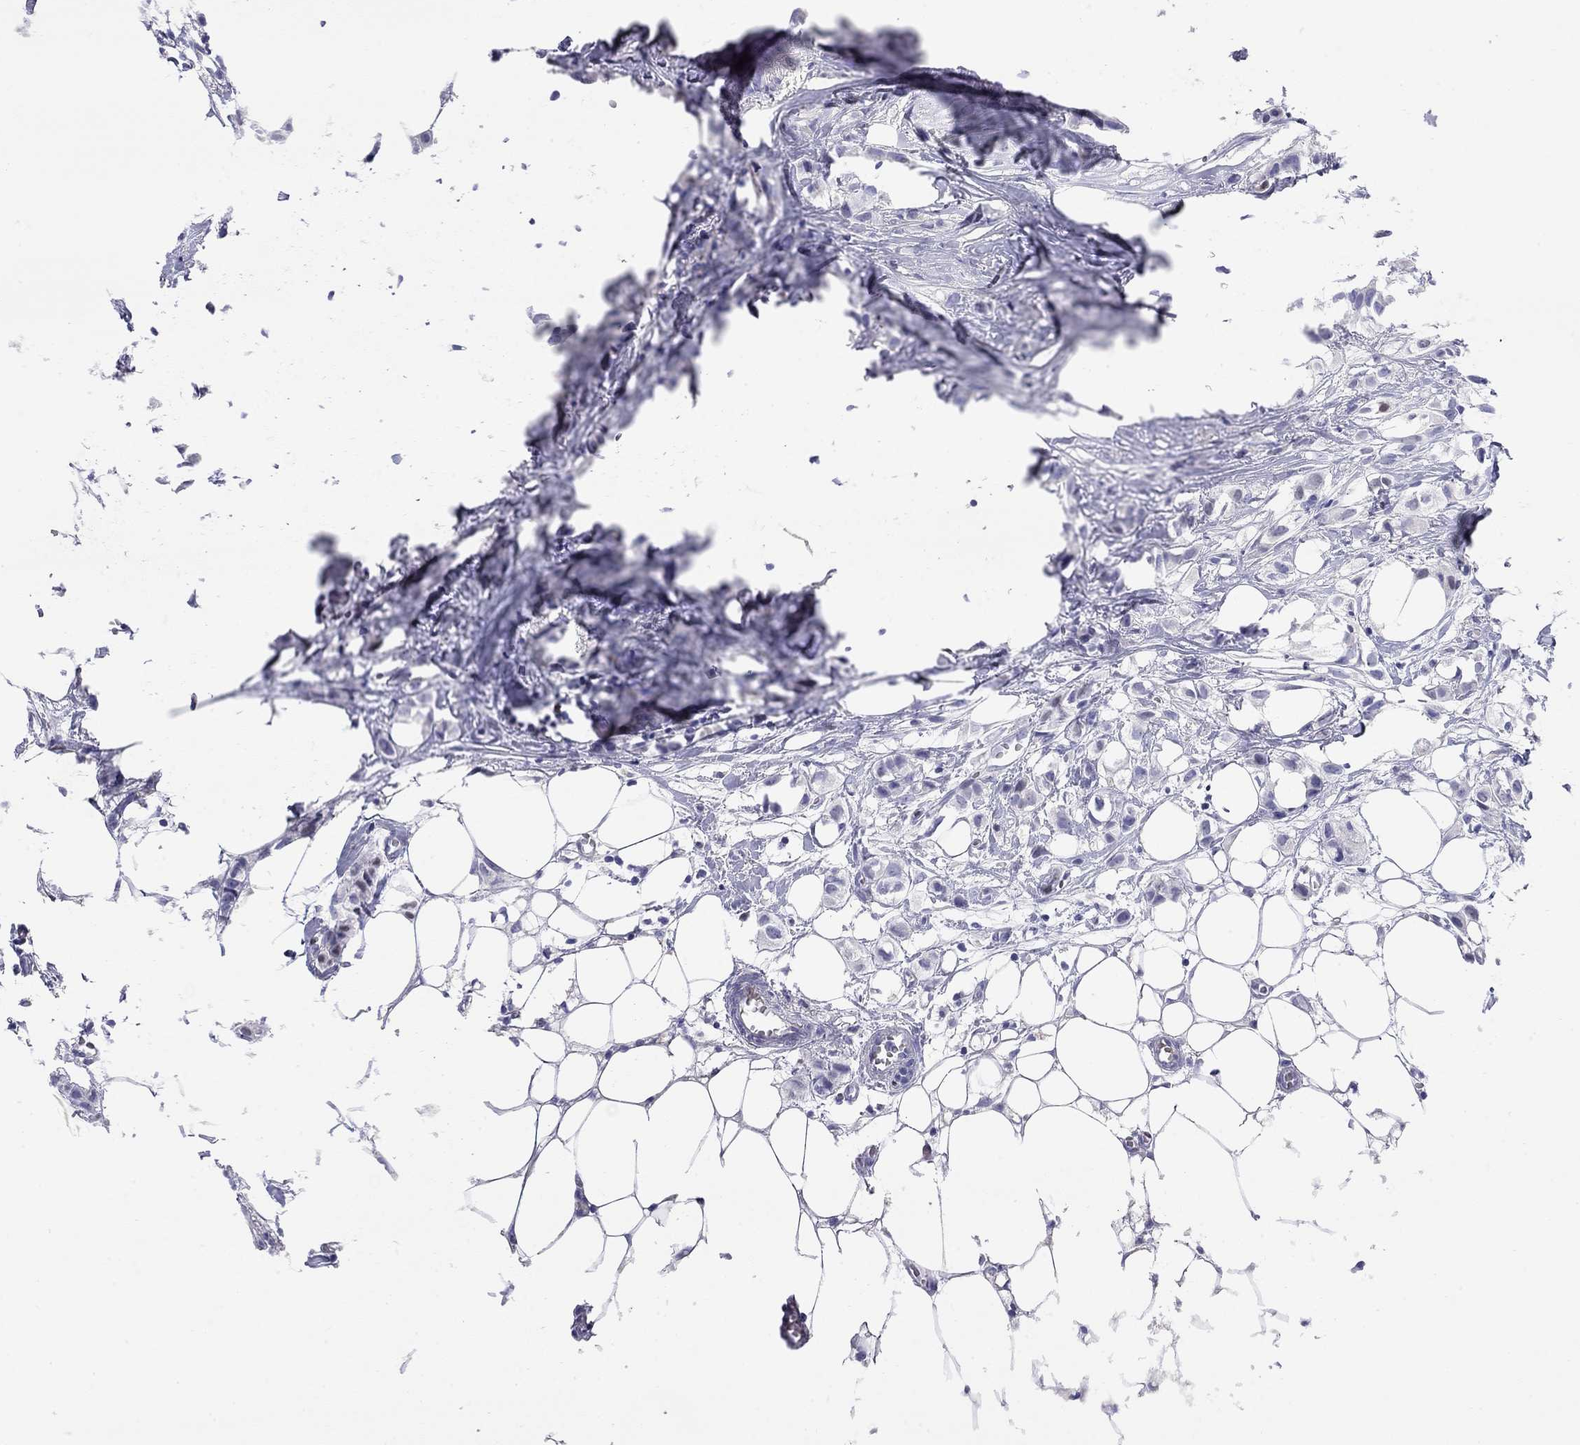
{"staining": {"intensity": "negative", "quantity": "none", "location": "none"}, "tissue": "breast cancer", "cell_type": "Tumor cells", "image_type": "cancer", "snomed": [{"axis": "morphology", "description": "Duct carcinoma"}, {"axis": "topography", "description": "Breast"}], "caption": "Breast cancer was stained to show a protein in brown. There is no significant expression in tumor cells.", "gene": "CMYA5", "patient": {"sex": "female", "age": 85}}